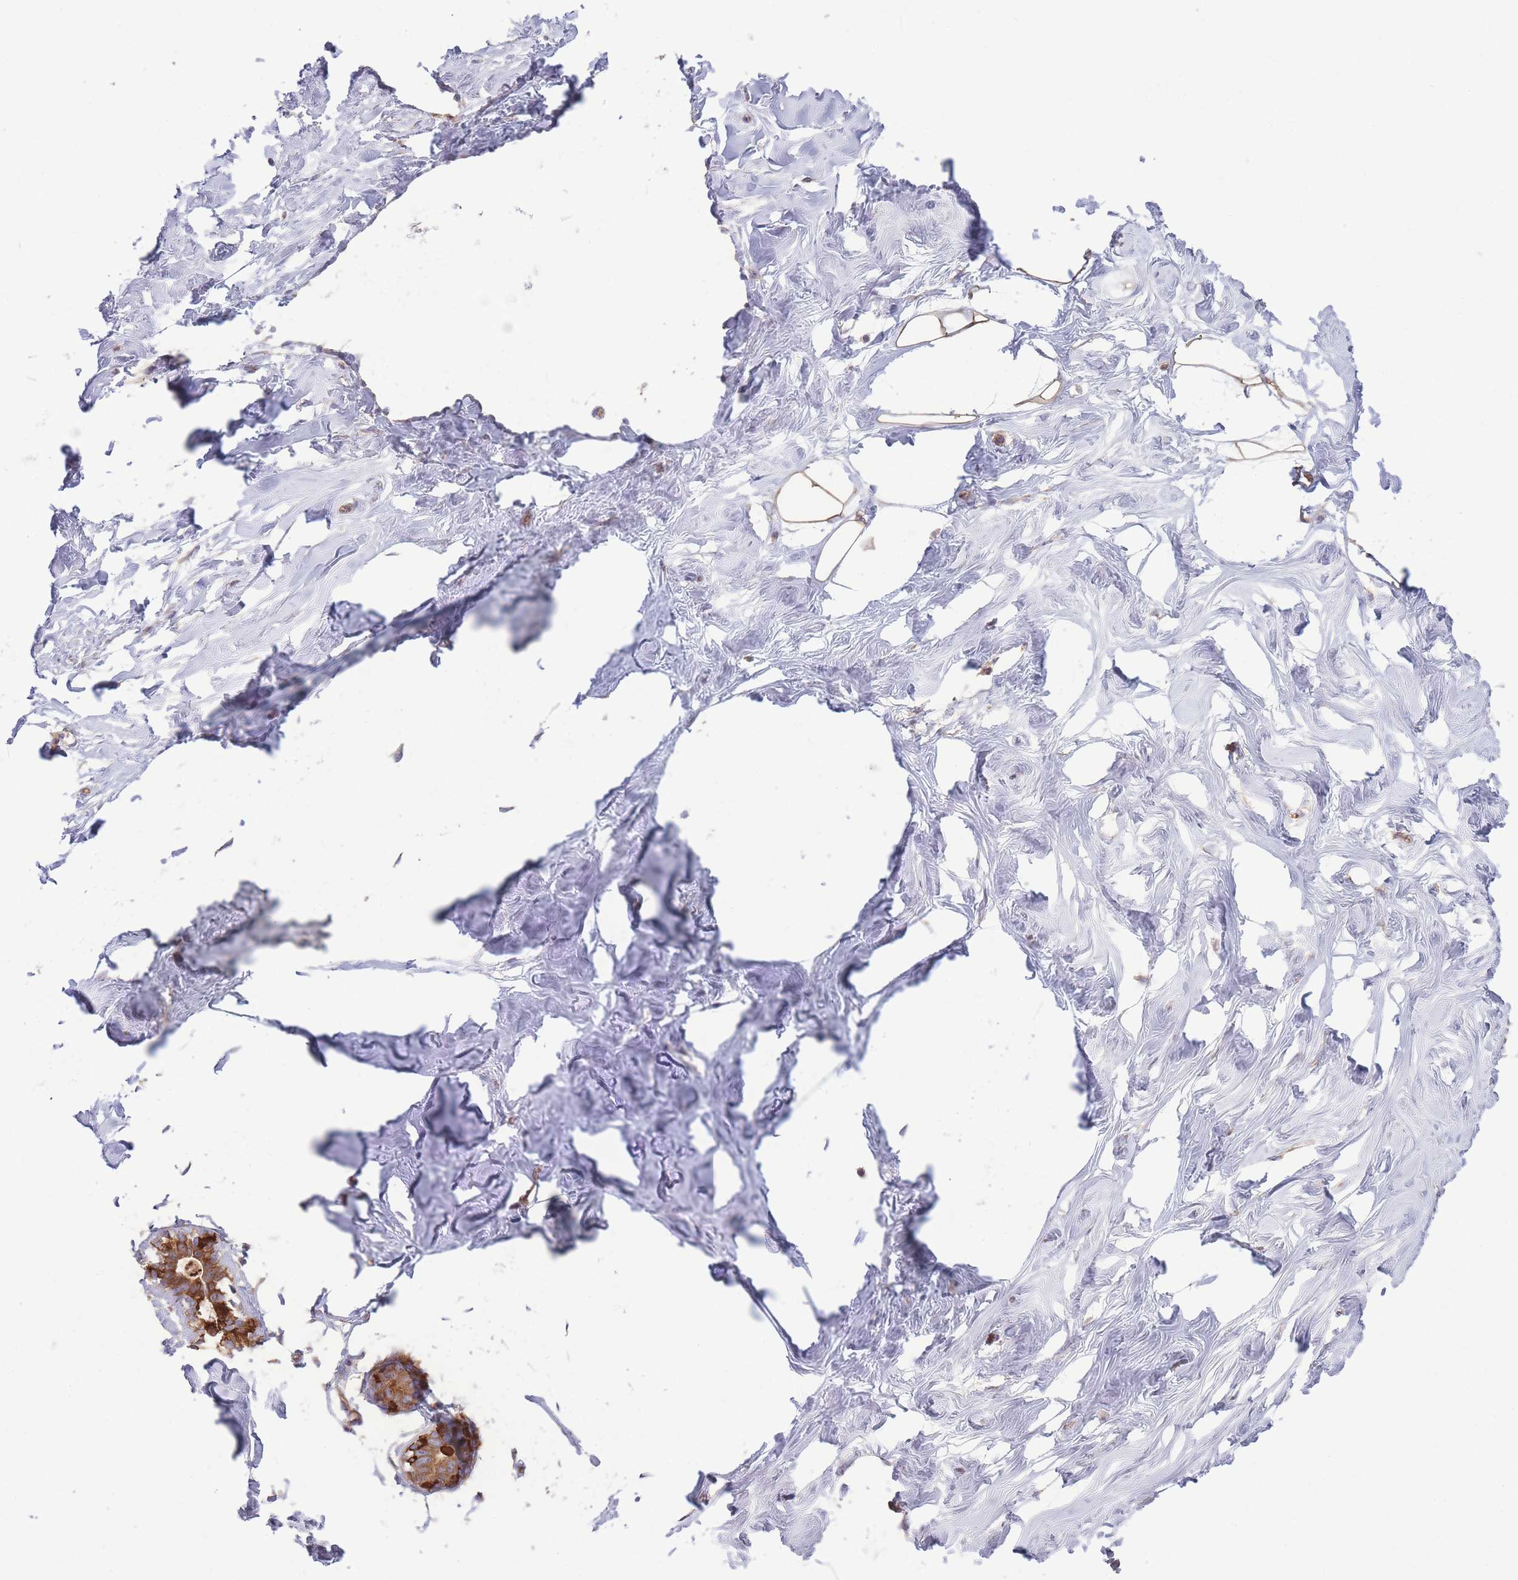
{"staining": {"intensity": "weak", "quantity": ">75%", "location": "cytoplasmic/membranous"}, "tissue": "breast", "cell_type": "Adipocytes", "image_type": "normal", "snomed": [{"axis": "morphology", "description": "Normal tissue, NOS"}, {"axis": "morphology", "description": "Adenoma, NOS"}, {"axis": "topography", "description": "Breast"}], "caption": "Breast stained with a brown dye reveals weak cytoplasmic/membranous positive positivity in about >75% of adipocytes.", "gene": "STEAP3", "patient": {"sex": "female", "age": 23}}